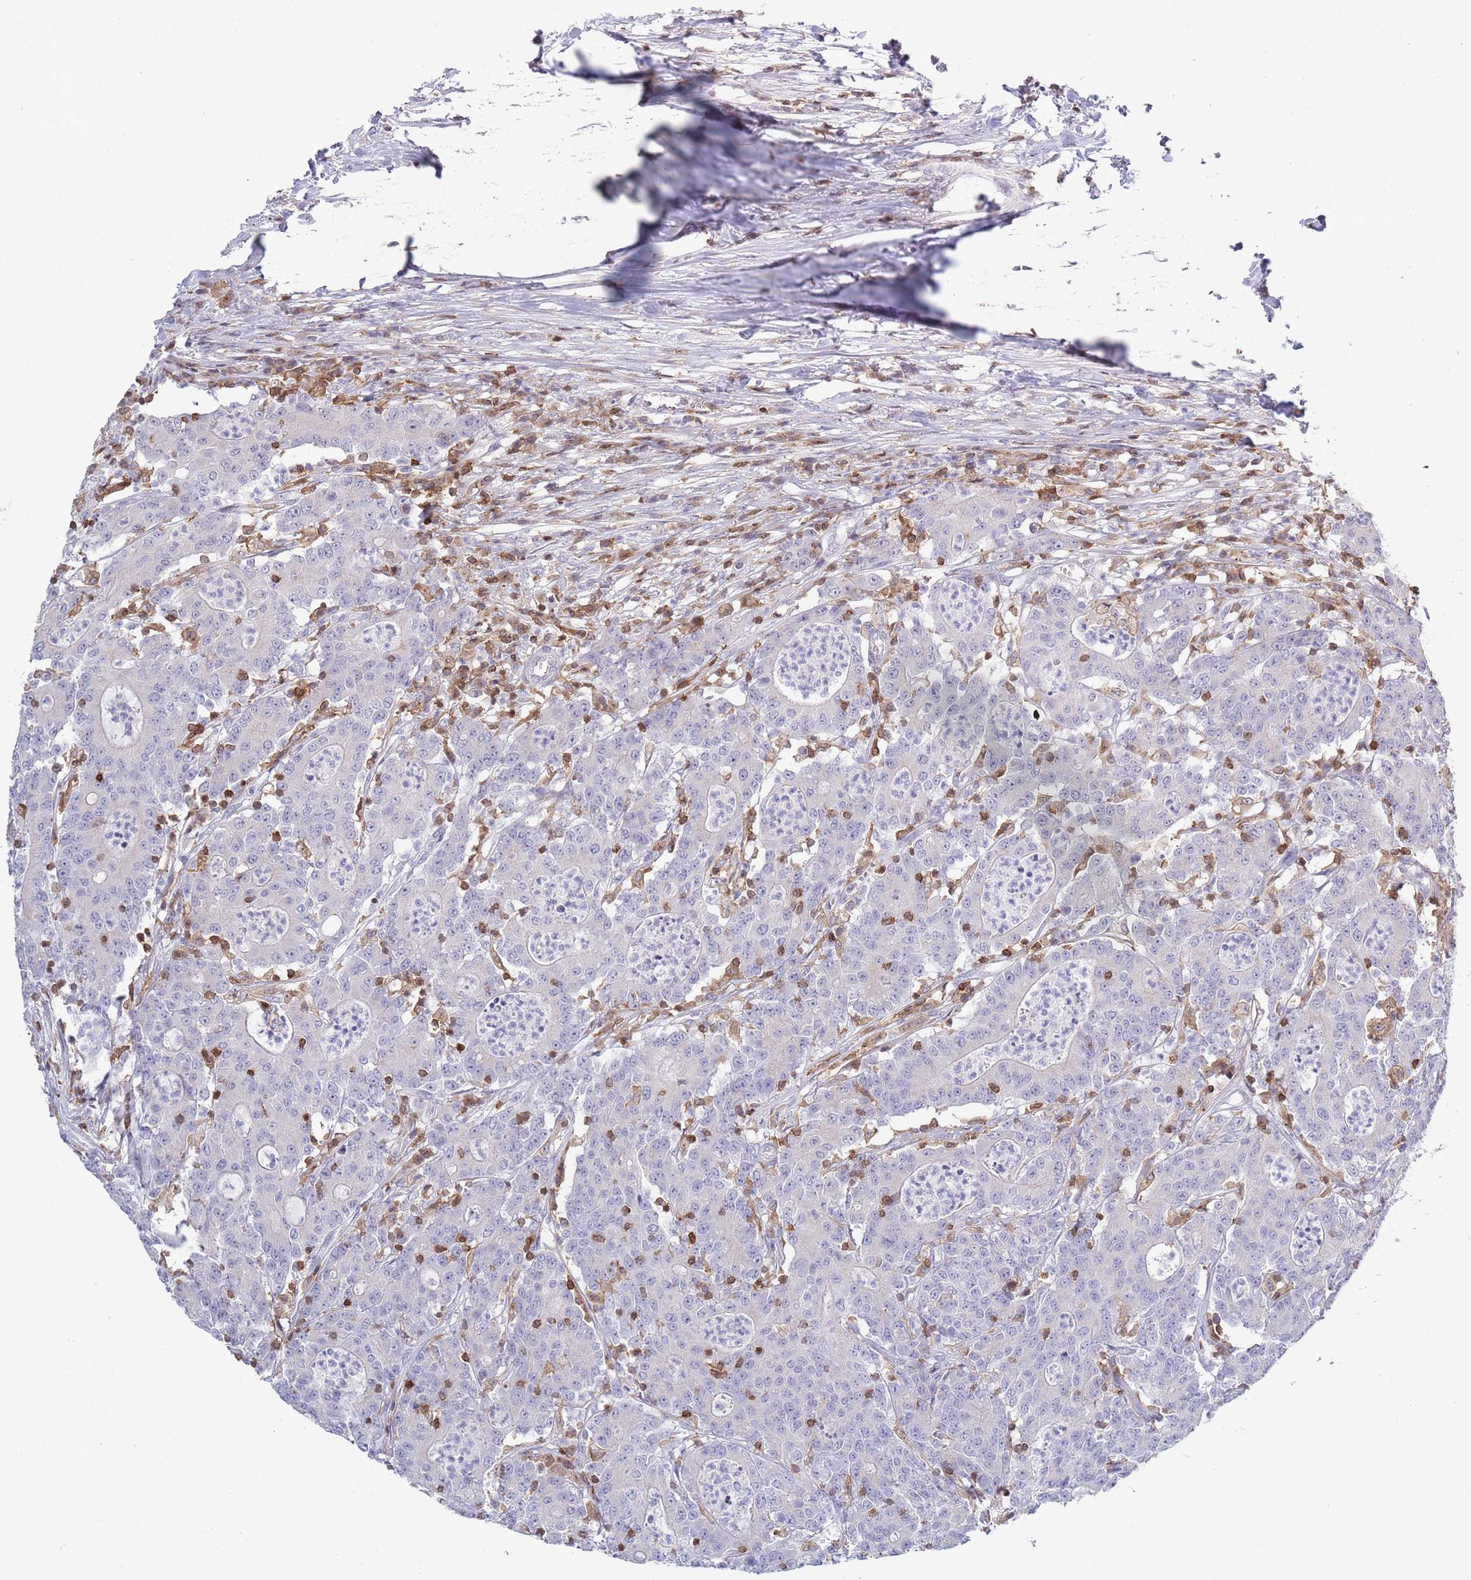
{"staining": {"intensity": "negative", "quantity": "none", "location": "none"}, "tissue": "colorectal cancer", "cell_type": "Tumor cells", "image_type": "cancer", "snomed": [{"axis": "morphology", "description": "Adenocarcinoma, NOS"}, {"axis": "topography", "description": "Colon"}], "caption": "Immunohistochemical staining of human colorectal cancer displays no significant expression in tumor cells.", "gene": "LPXN", "patient": {"sex": "male", "age": 83}}